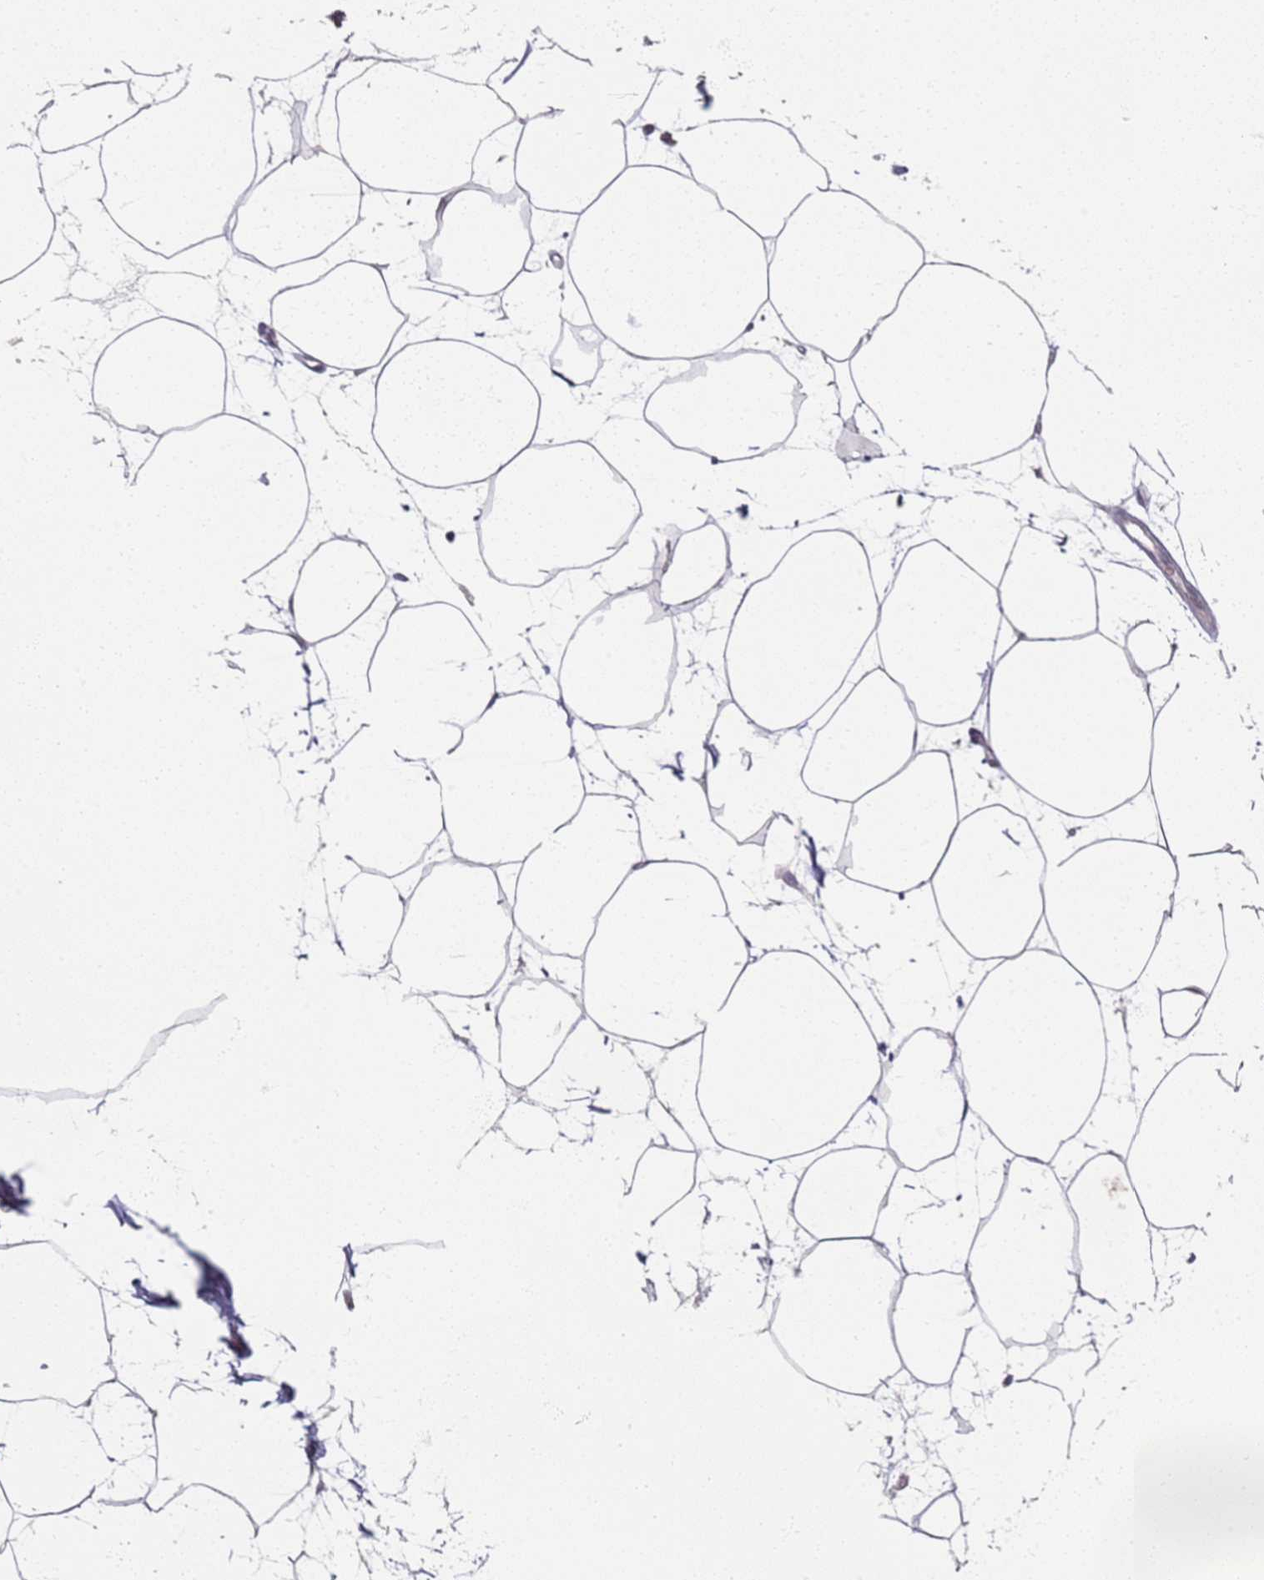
{"staining": {"intensity": "negative", "quantity": "none", "location": "none"}, "tissue": "adipose tissue", "cell_type": "Adipocytes", "image_type": "normal", "snomed": [{"axis": "morphology", "description": "Normal tissue, NOS"}, {"axis": "topography", "description": "Adipose tissue"}], "caption": "Protein analysis of benign adipose tissue reveals no significant expression in adipocytes.", "gene": "CD40LG", "patient": {"sex": "female", "age": 37}}